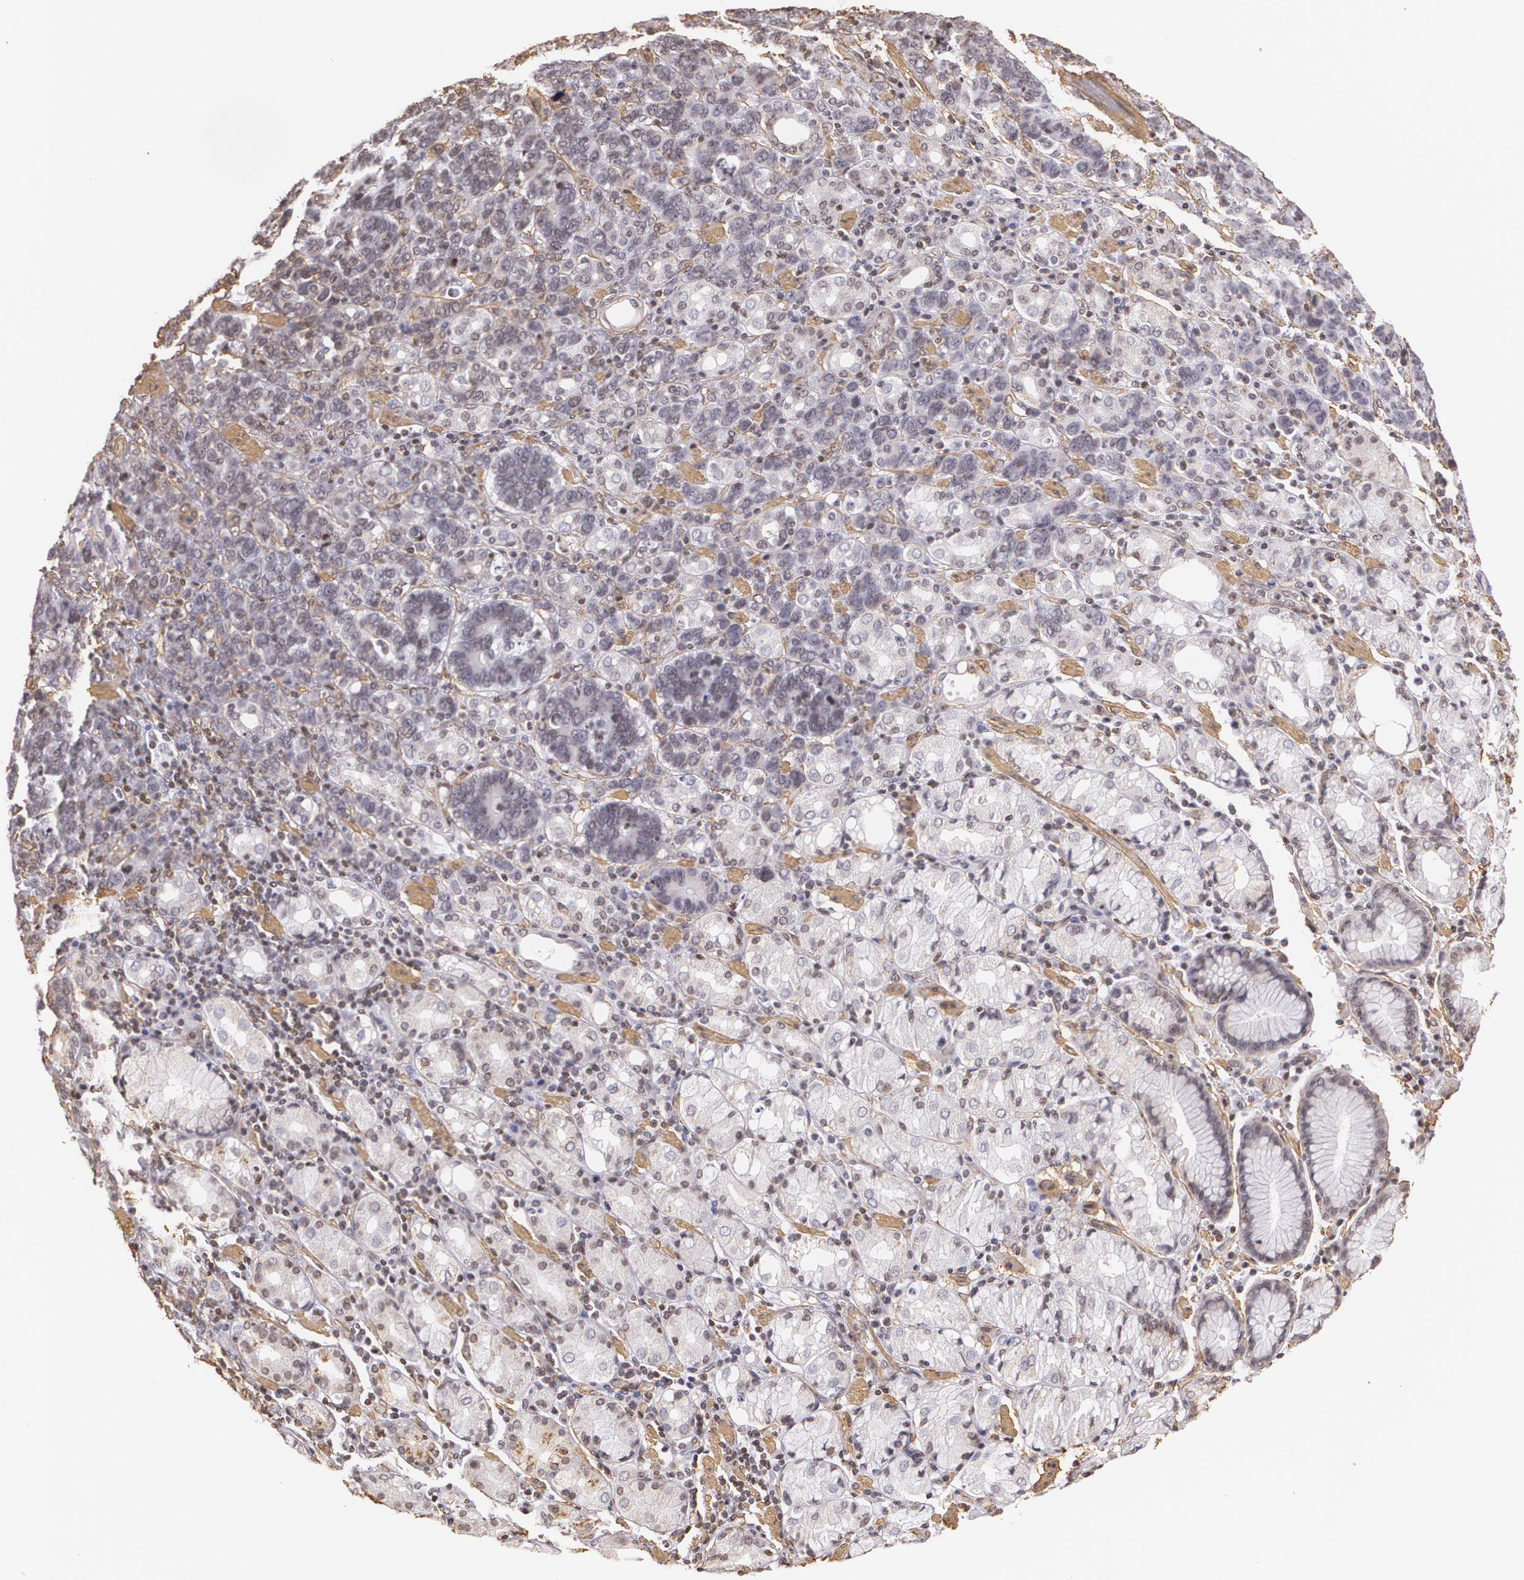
{"staining": {"intensity": "negative", "quantity": "none", "location": "none"}, "tissue": "stomach cancer", "cell_type": "Tumor cells", "image_type": "cancer", "snomed": [{"axis": "morphology", "description": "Adenocarcinoma, NOS"}, {"axis": "topography", "description": "Stomach, upper"}], "caption": "Immunohistochemistry (IHC) image of neoplastic tissue: human adenocarcinoma (stomach) stained with DAB (3,3'-diaminobenzidine) demonstrates no significant protein positivity in tumor cells.", "gene": "VAMP1", "patient": {"sex": "male", "age": 71}}